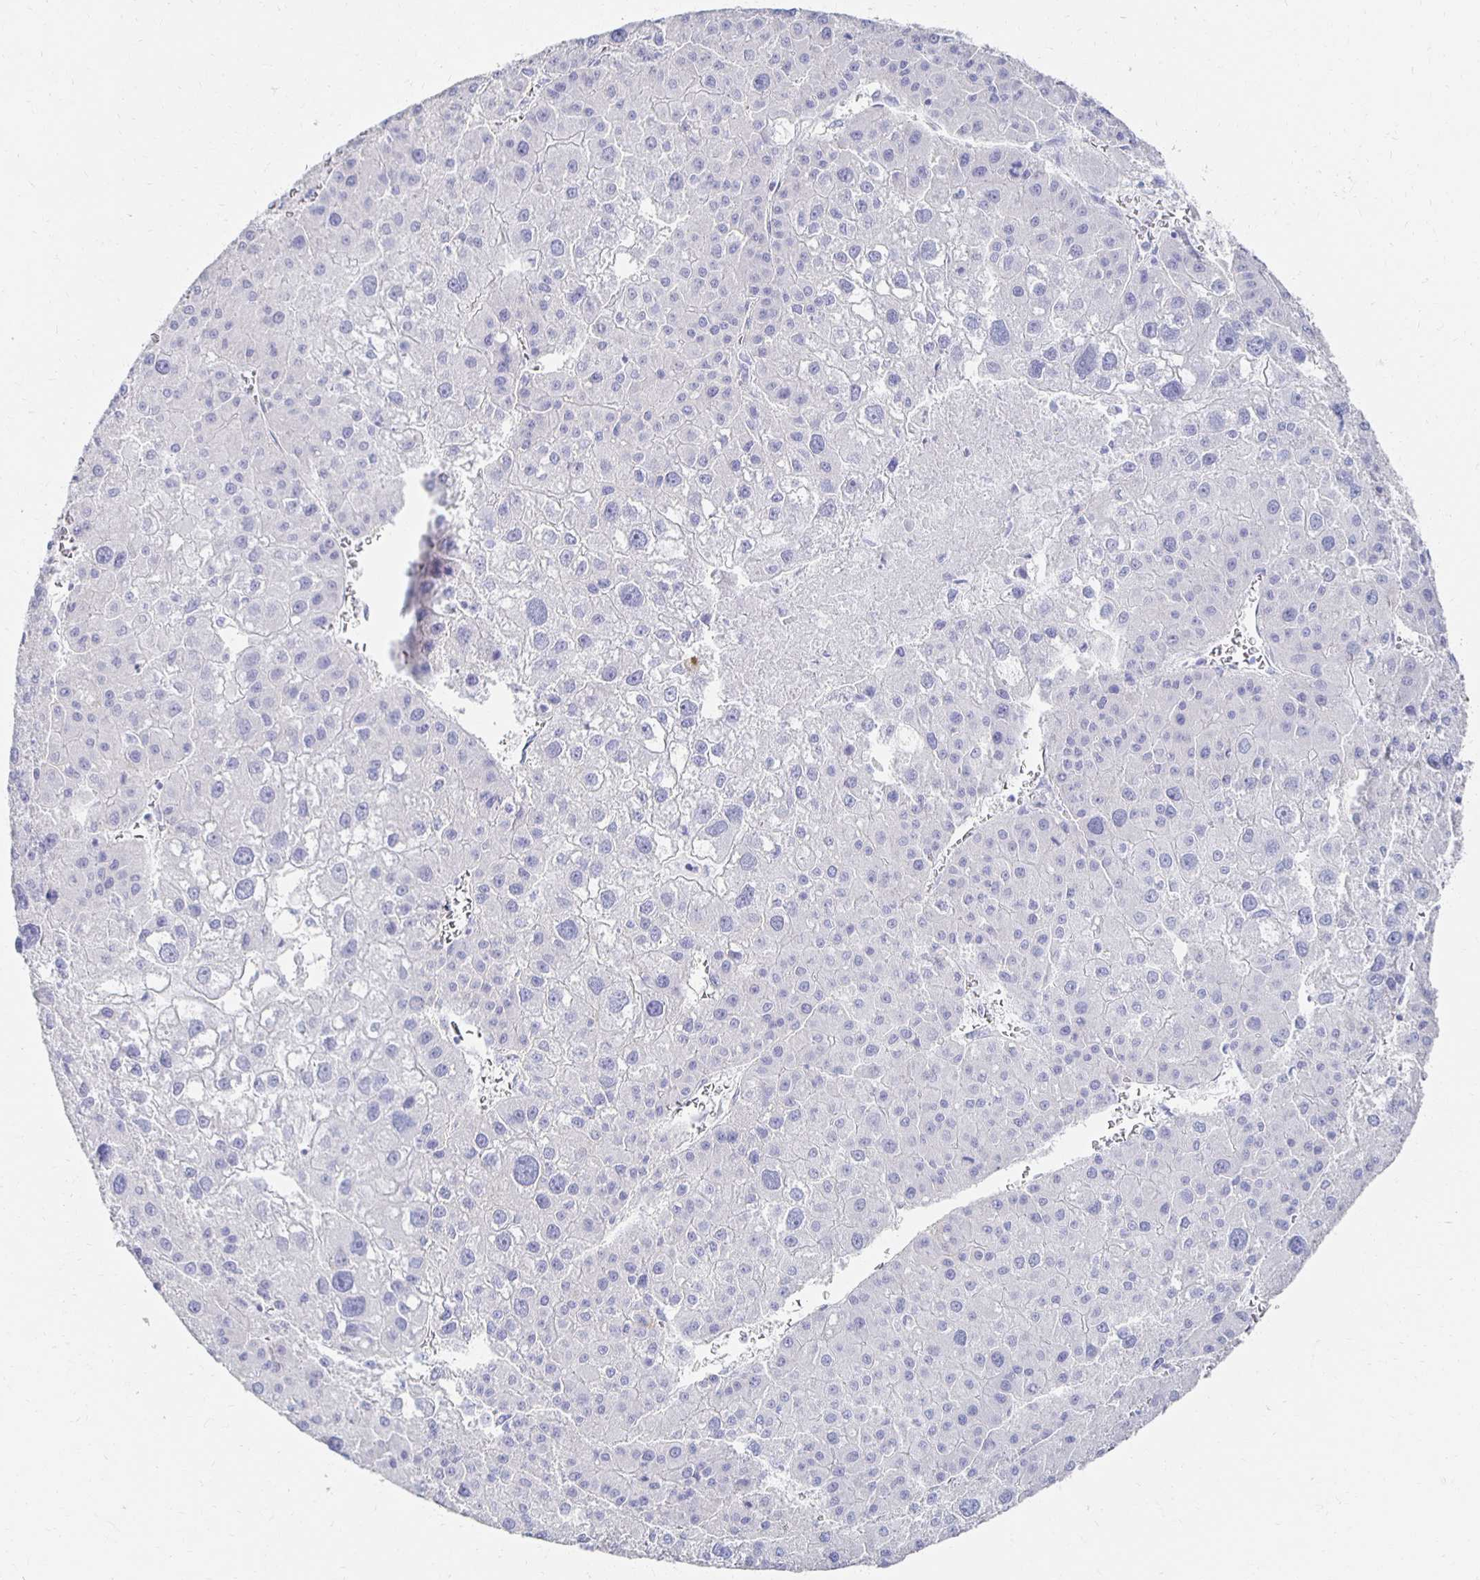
{"staining": {"intensity": "negative", "quantity": "none", "location": "none"}, "tissue": "liver cancer", "cell_type": "Tumor cells", "image_type": "cancer", "snomed": [{"axis": "morphology", "description": "Carcinoma, Hepatocellular, NOS"}, {"axis": "topography", "description": "Liver"}], "caption": "IHC of human liver hepatocellular carcinoma reveals no staining in tumor cells.", "gene": "PRDM7", "patient": {"sex": "male", "age": 73}}